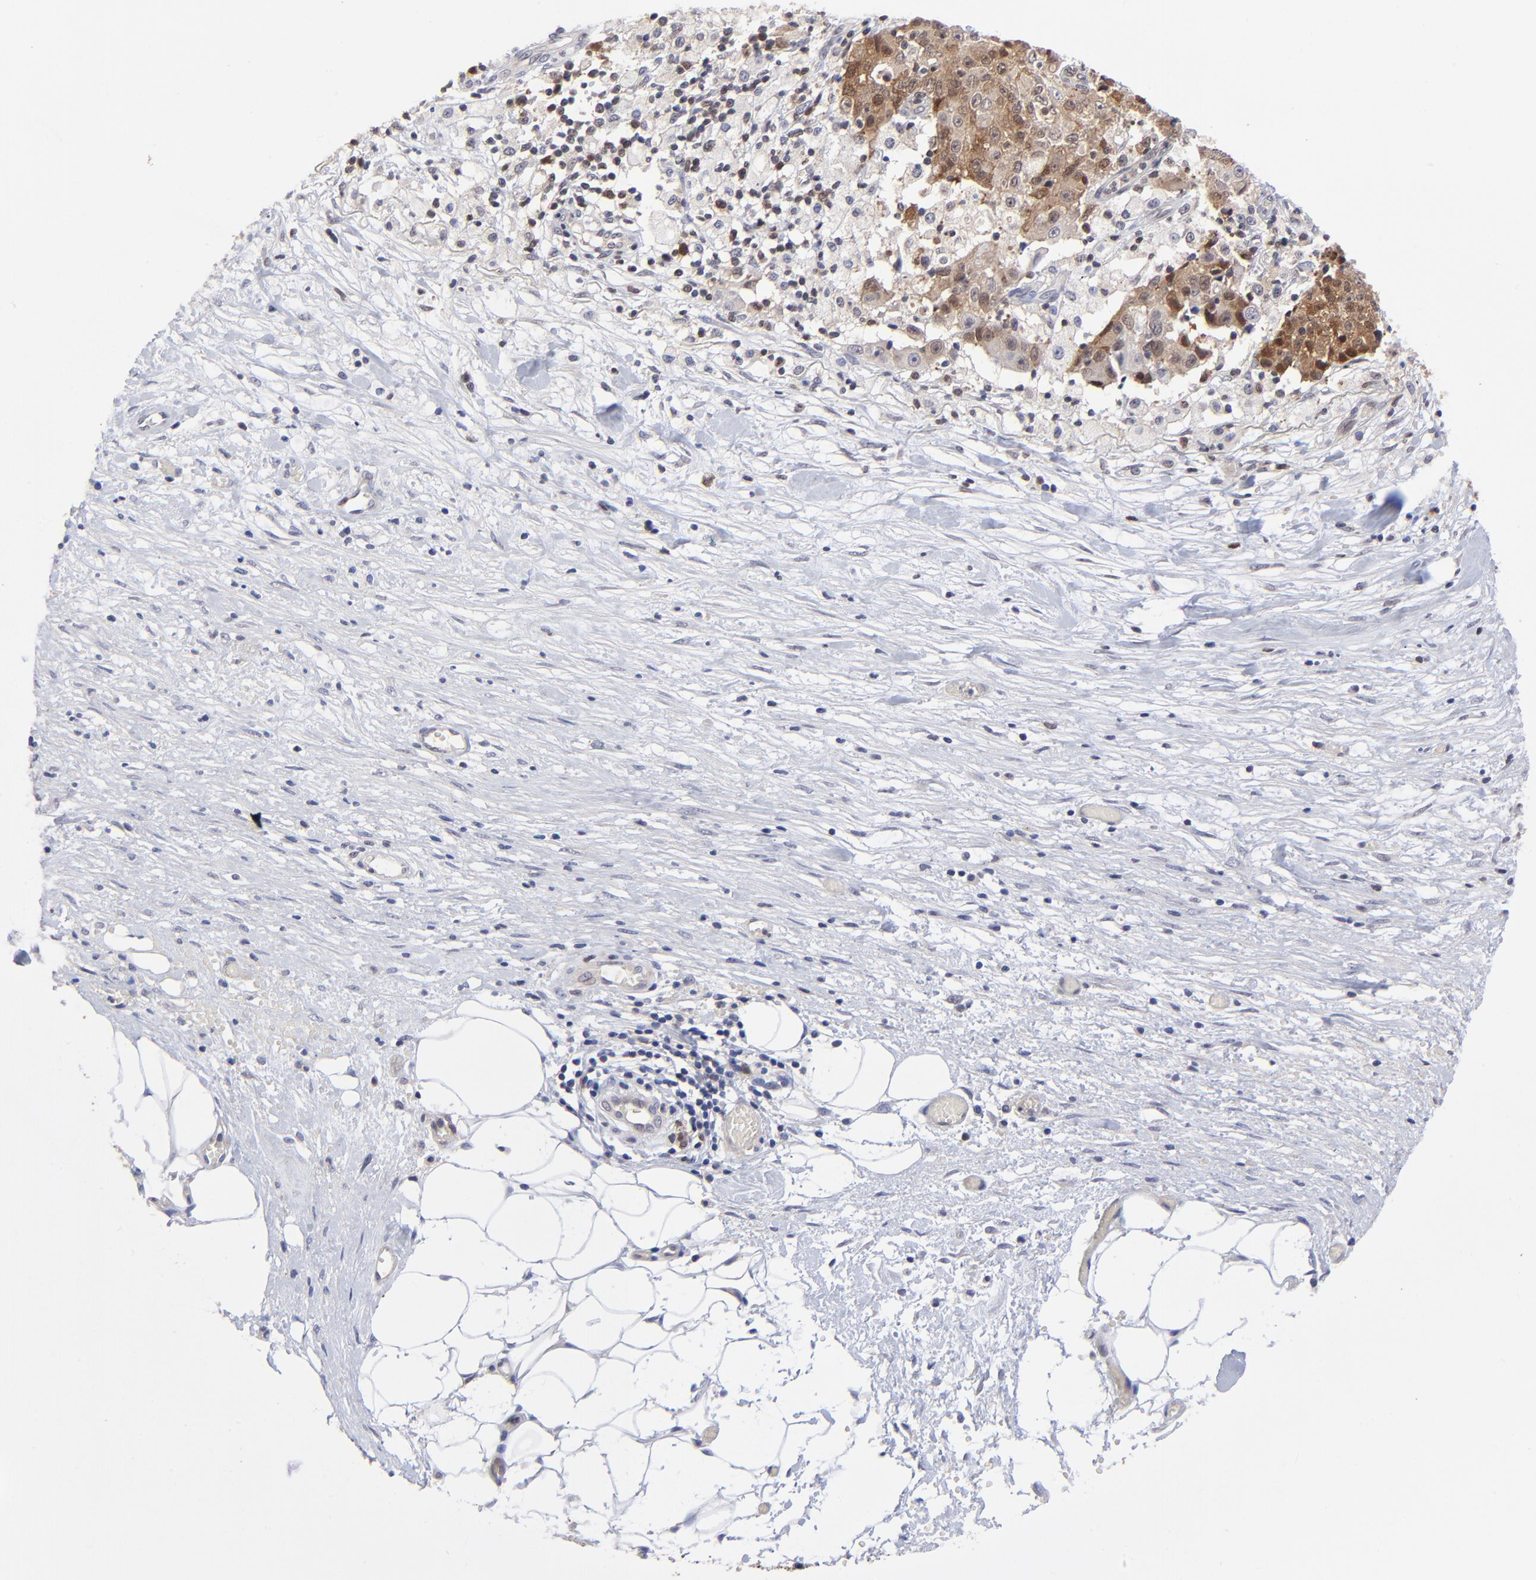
{"staining": {"intensity": "moderate", "quantity": ">75%", "location": "cytoplasmic/membranous,nuclear"}, "tissue": "ovarian cancer", "cell_type": "Tumor cells", "image_type": "cancer", "snomed": [{"axis": "morphology", "description": "Carcinoma, endometroid"}, {"axis": "topography", "description": "Ovary"}], "caption": "Brown immunohistochemical staining in ovarian cancer shows moderate cytoplasmic/membranous and nuclear positivity in about >75% of tumor cells. The staining is performed using DAB brown chromogen to label protein expression. The nuclei are counter-stained blue using hematoxylin.", "gene": "DCTPP1", "patient": {"sex": "female", "age": 42}}